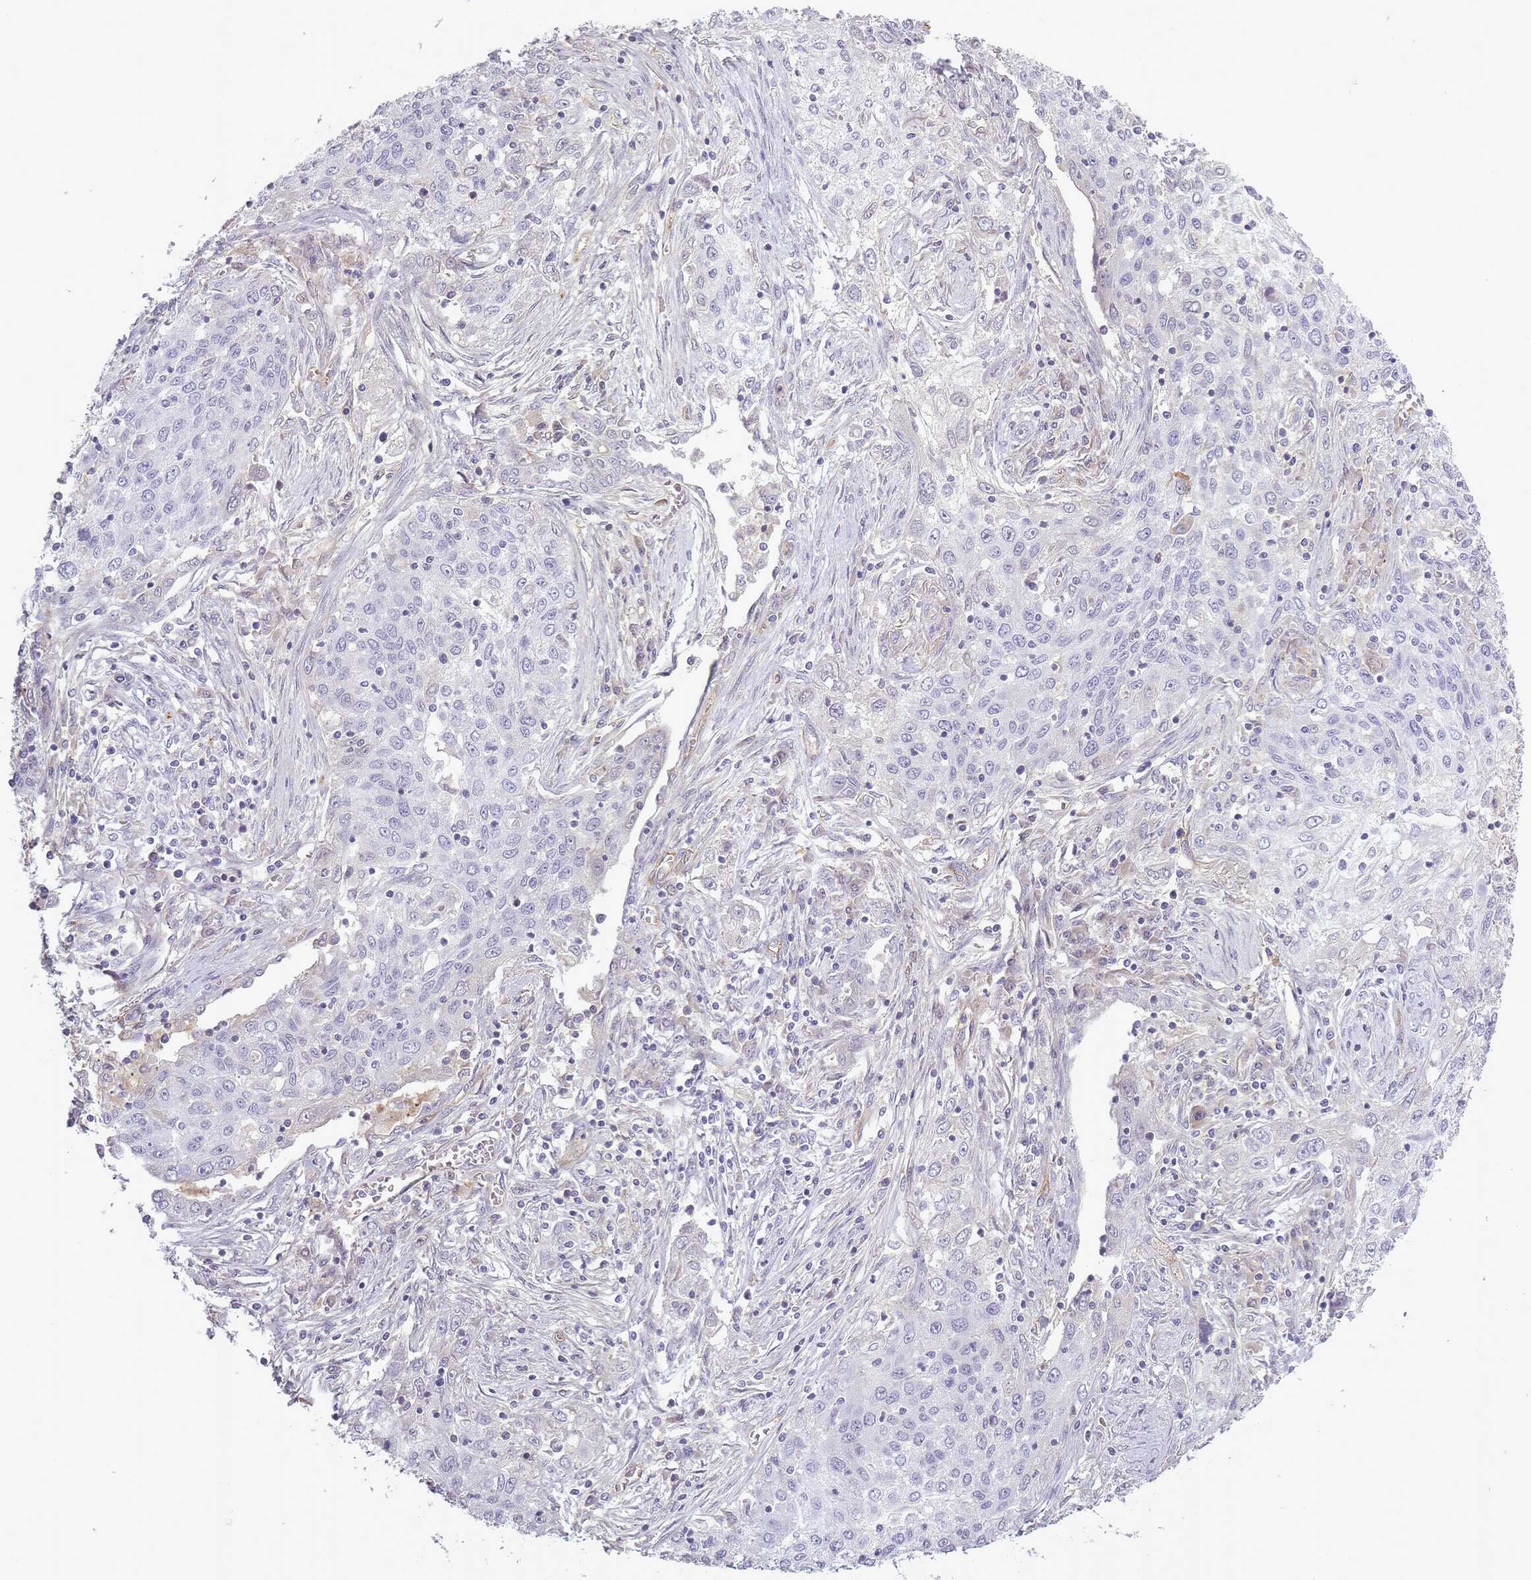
{"staining": {"intensity": "negative", "quantity": "none", "location": "none"}, "tissue": "lung cancer", "cell_type": "Tumor cells", "image_type": "cancer", "snomed": [{"axis": "morphology", "description": "Squamous cell carcinoma, NOS"}, {"axis": "topography", "description": "Lung"}], "caption": "DAB (3,3'-diaminobenzidine) immunohistochemical staining of squamous cell carcinoma (lung) demonstrates no significant positivity in tumor cells.", "gene": "SLC8A2", "patient": {"sex": "female", "age": 69}}